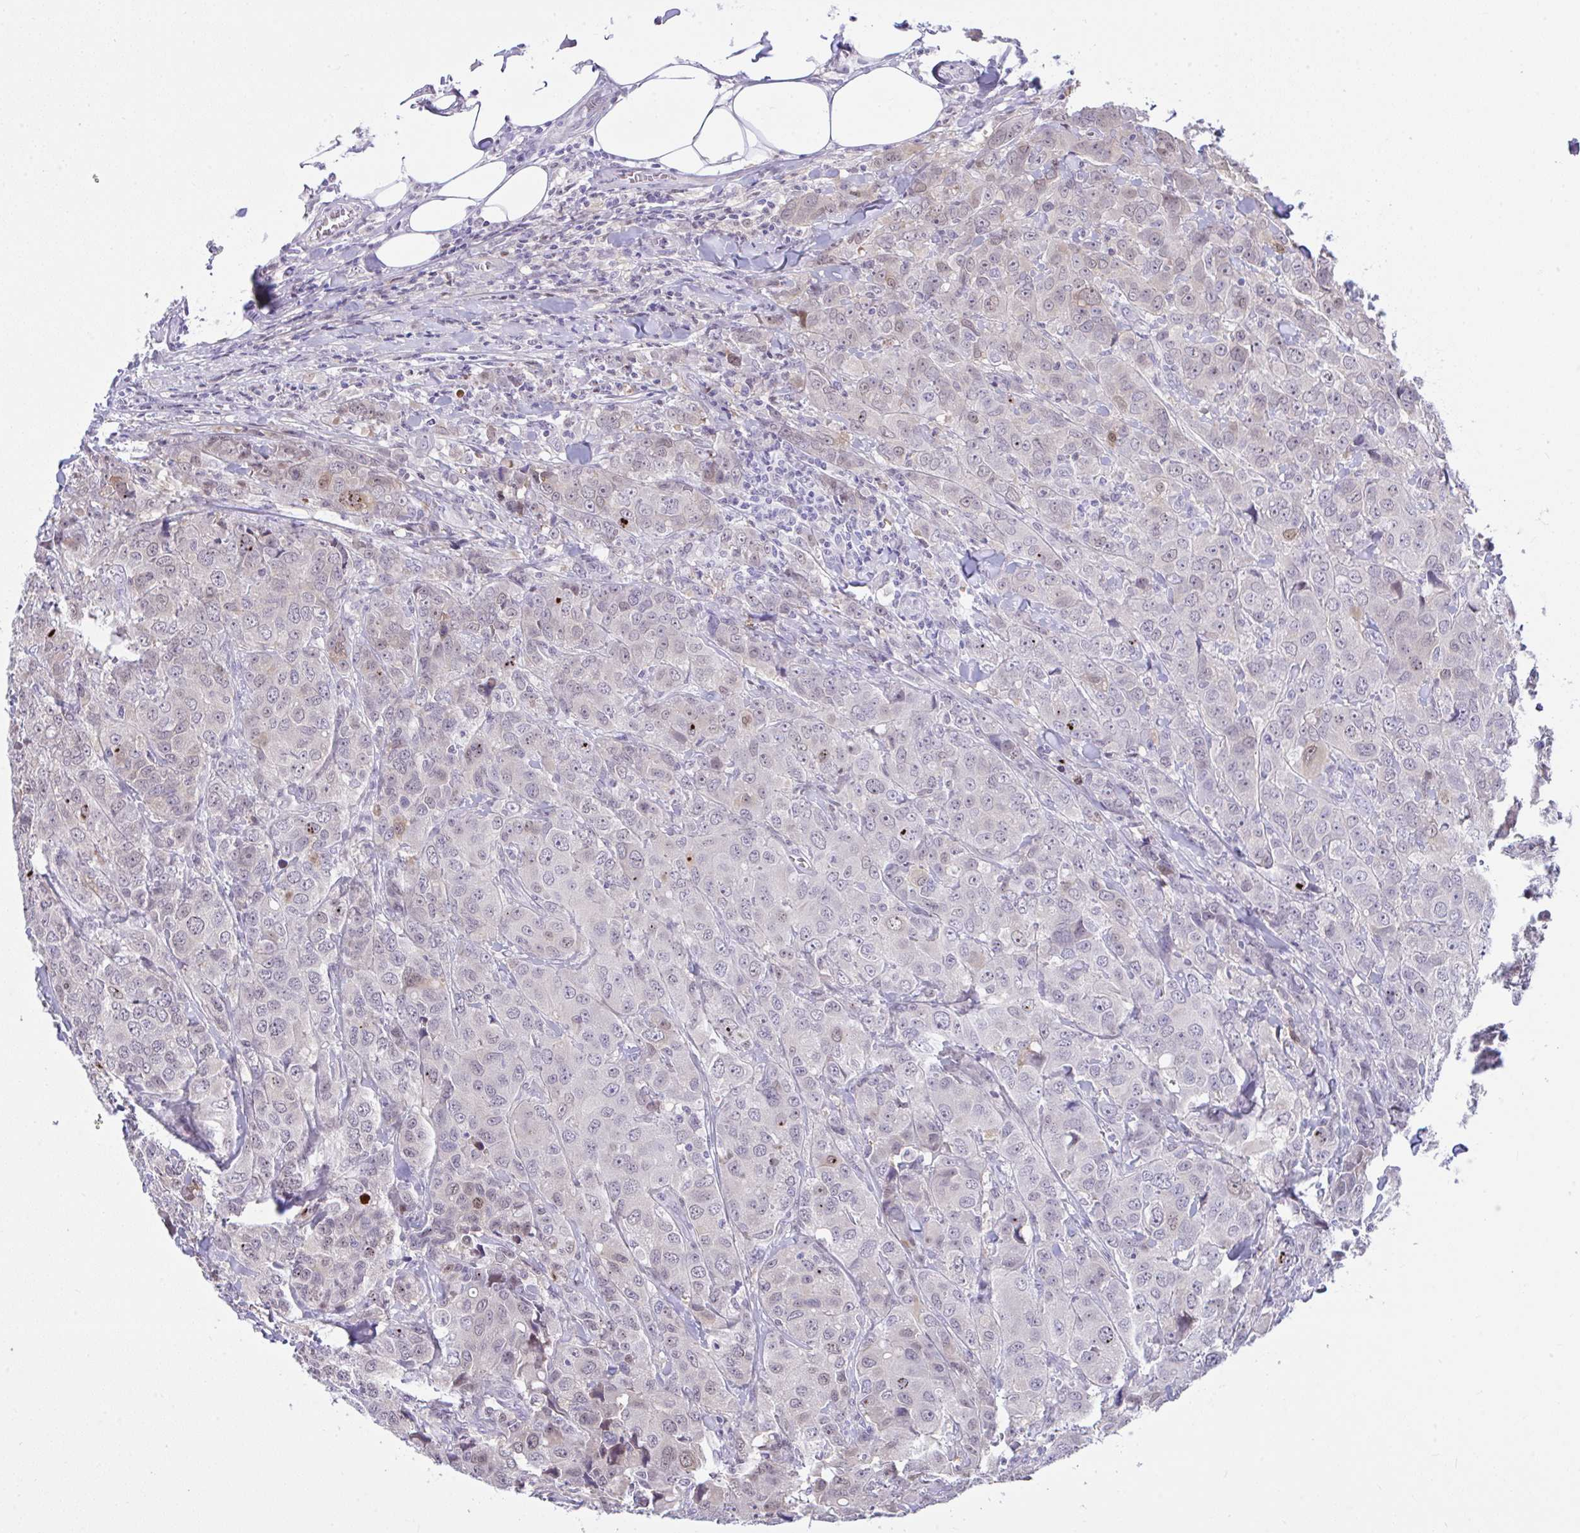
{"staining": {"intensity": "weak", "quantity": "<25%", "location": "nuclear"}, "tissue": "breast cancer", "cell_type": "Tumor cells", "image_type": "cancer", "snomed": [{"axis": "morphology", "description": "Duct carcinoma"}, {"axis": "topography", "description": "Breast"}], "caption": "A high-resolution micrograph shows immunohistochemistry staining of breast cancer (infiltrating ductal carcinoma), which displays no significant staining in tumor cells.", "gene": "ZNF485", "patient": {"sex": "female", "age": 43}}